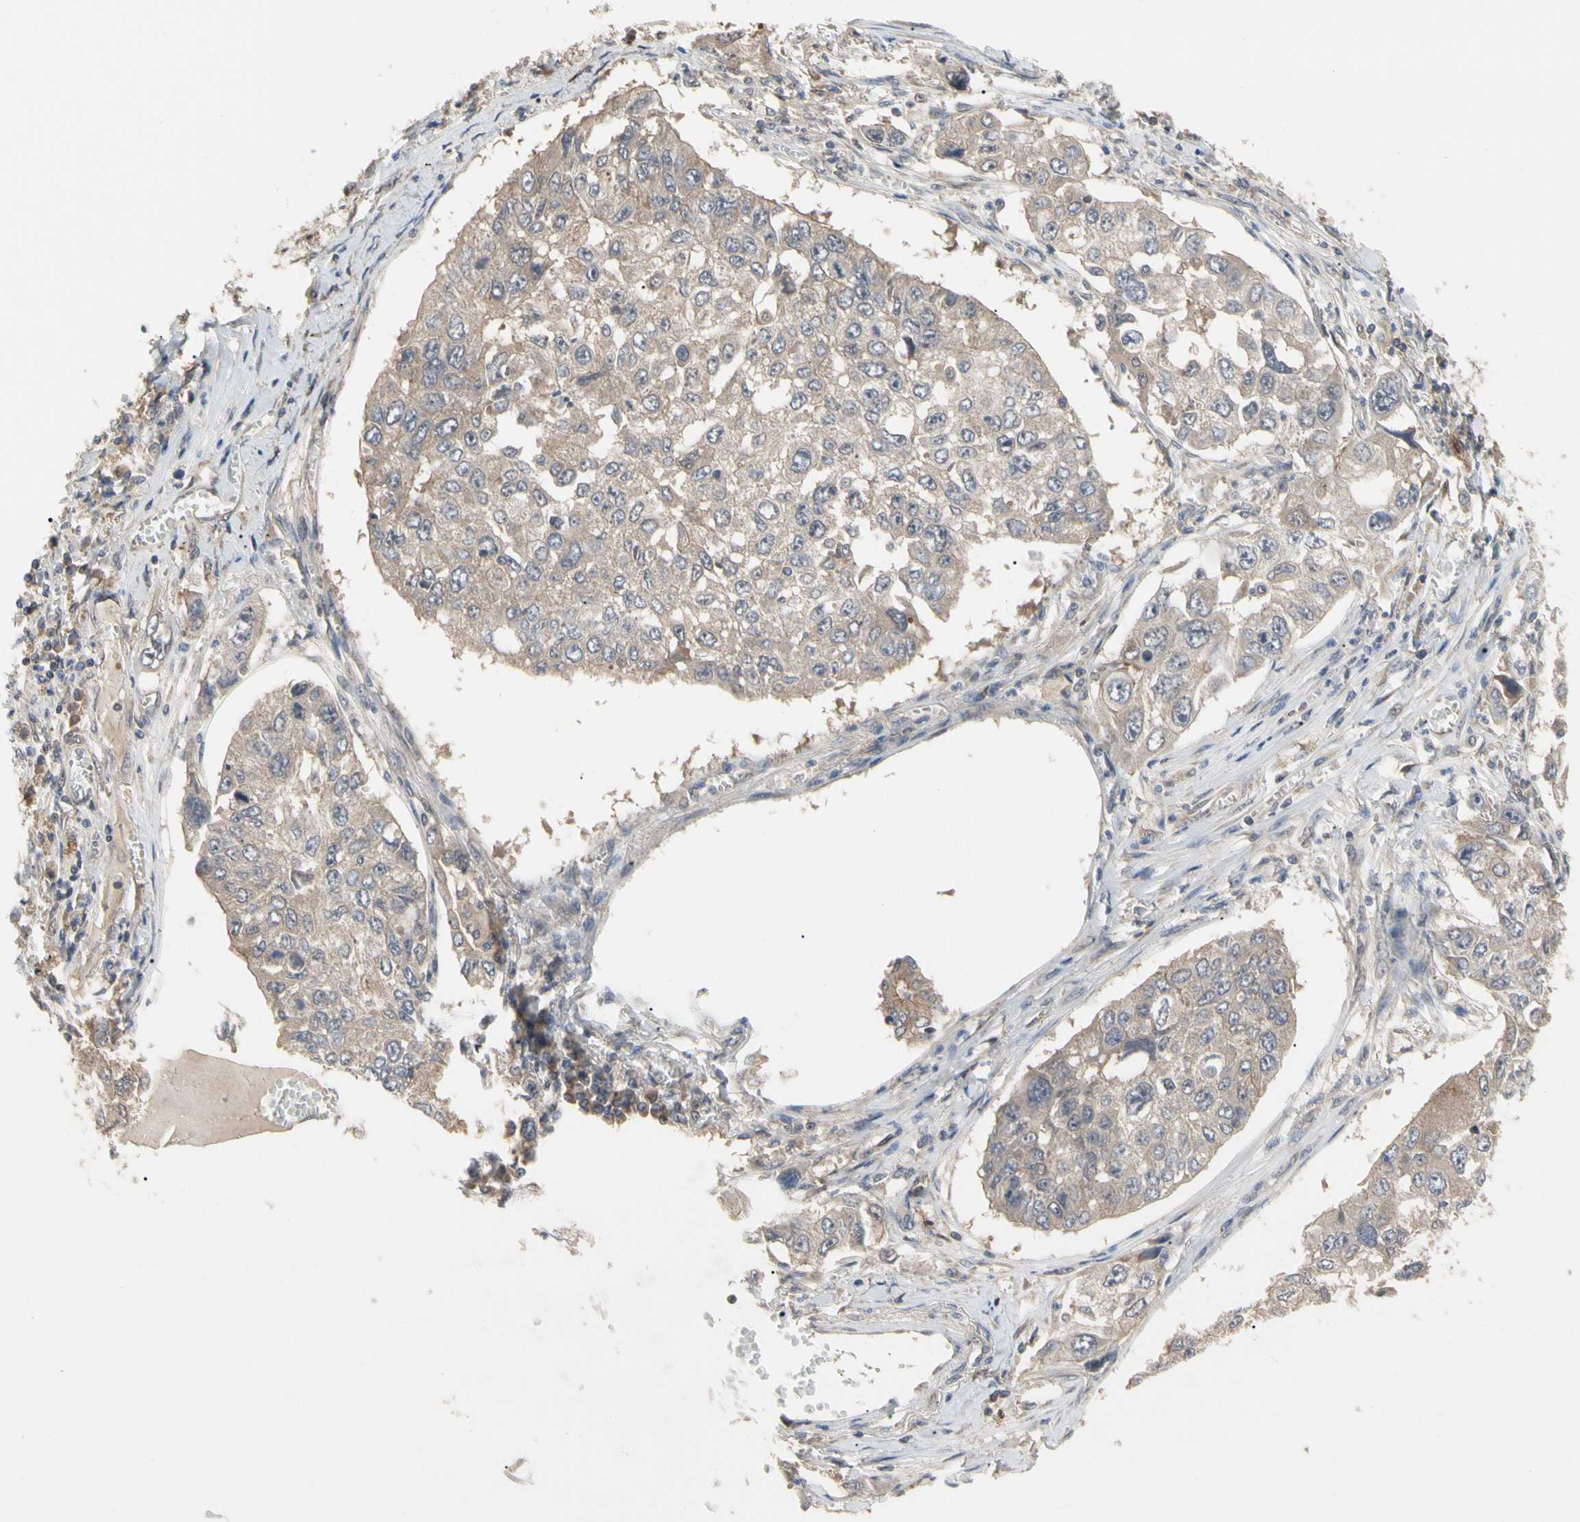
{"staining": {"intensity": "moderate", "quantity": ">75%", "location": "cytoplasmic/membranous"}, "tissue": "lung cancer", "cell_type": "Tumor cells", "image_type": "cancer", "snomed": [{"axis": "morphology", "description": "Squamous cell carcinoma, NOS"}, {"axis": "topography", "description": "Lung"}], "caption": "Lung cancer (squamous cell carcinoma) tissue shows moderate cytoplasmic/membranous staining in approximately >75% of tumor cells, visualized by immunohistochemistry.", "gene": "DPP8", "patient": {"sex": "male", "age": 71}}